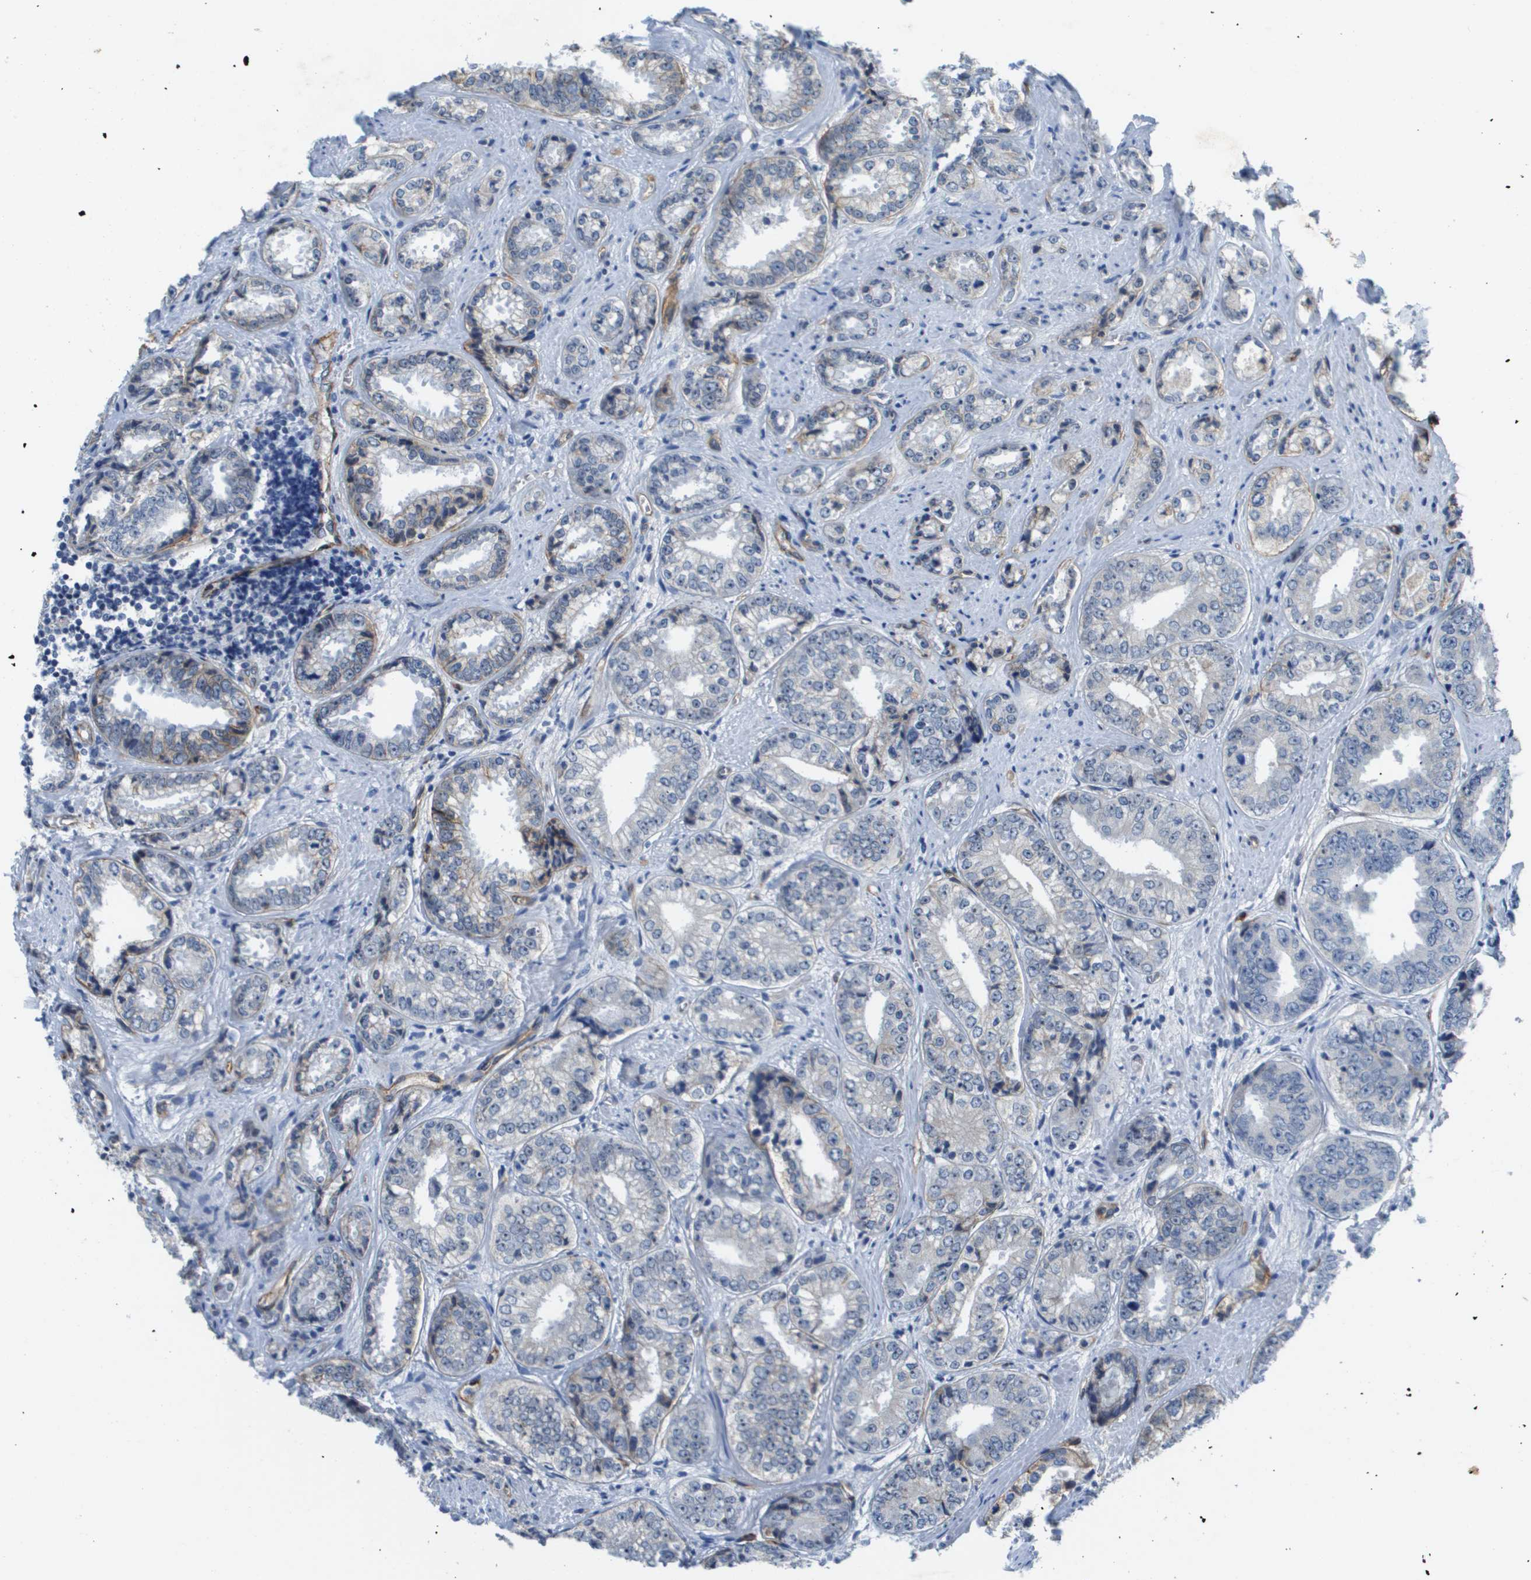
{"staining": {"intensity": "moderate", "quantity": "<25%", "location": "cytoplasmic/membranous"}, "tissue": "prostate cancer", "cell_type": "Tumor cells", "image_type": "cancer", "snomed": [{"axis": "morphology", "description": "Adenocarcinoma, High grade"}, {"axis": "topography", "description": "Prostate"}], "caption": "Prostate cancer was stained to show a protein in brown. There is low levels of moderate cytoplasmic/membranous staining in about <25% of tumor cells.", "gene": "ITGA6", "patient": {"sex": "male", "age": 61}}